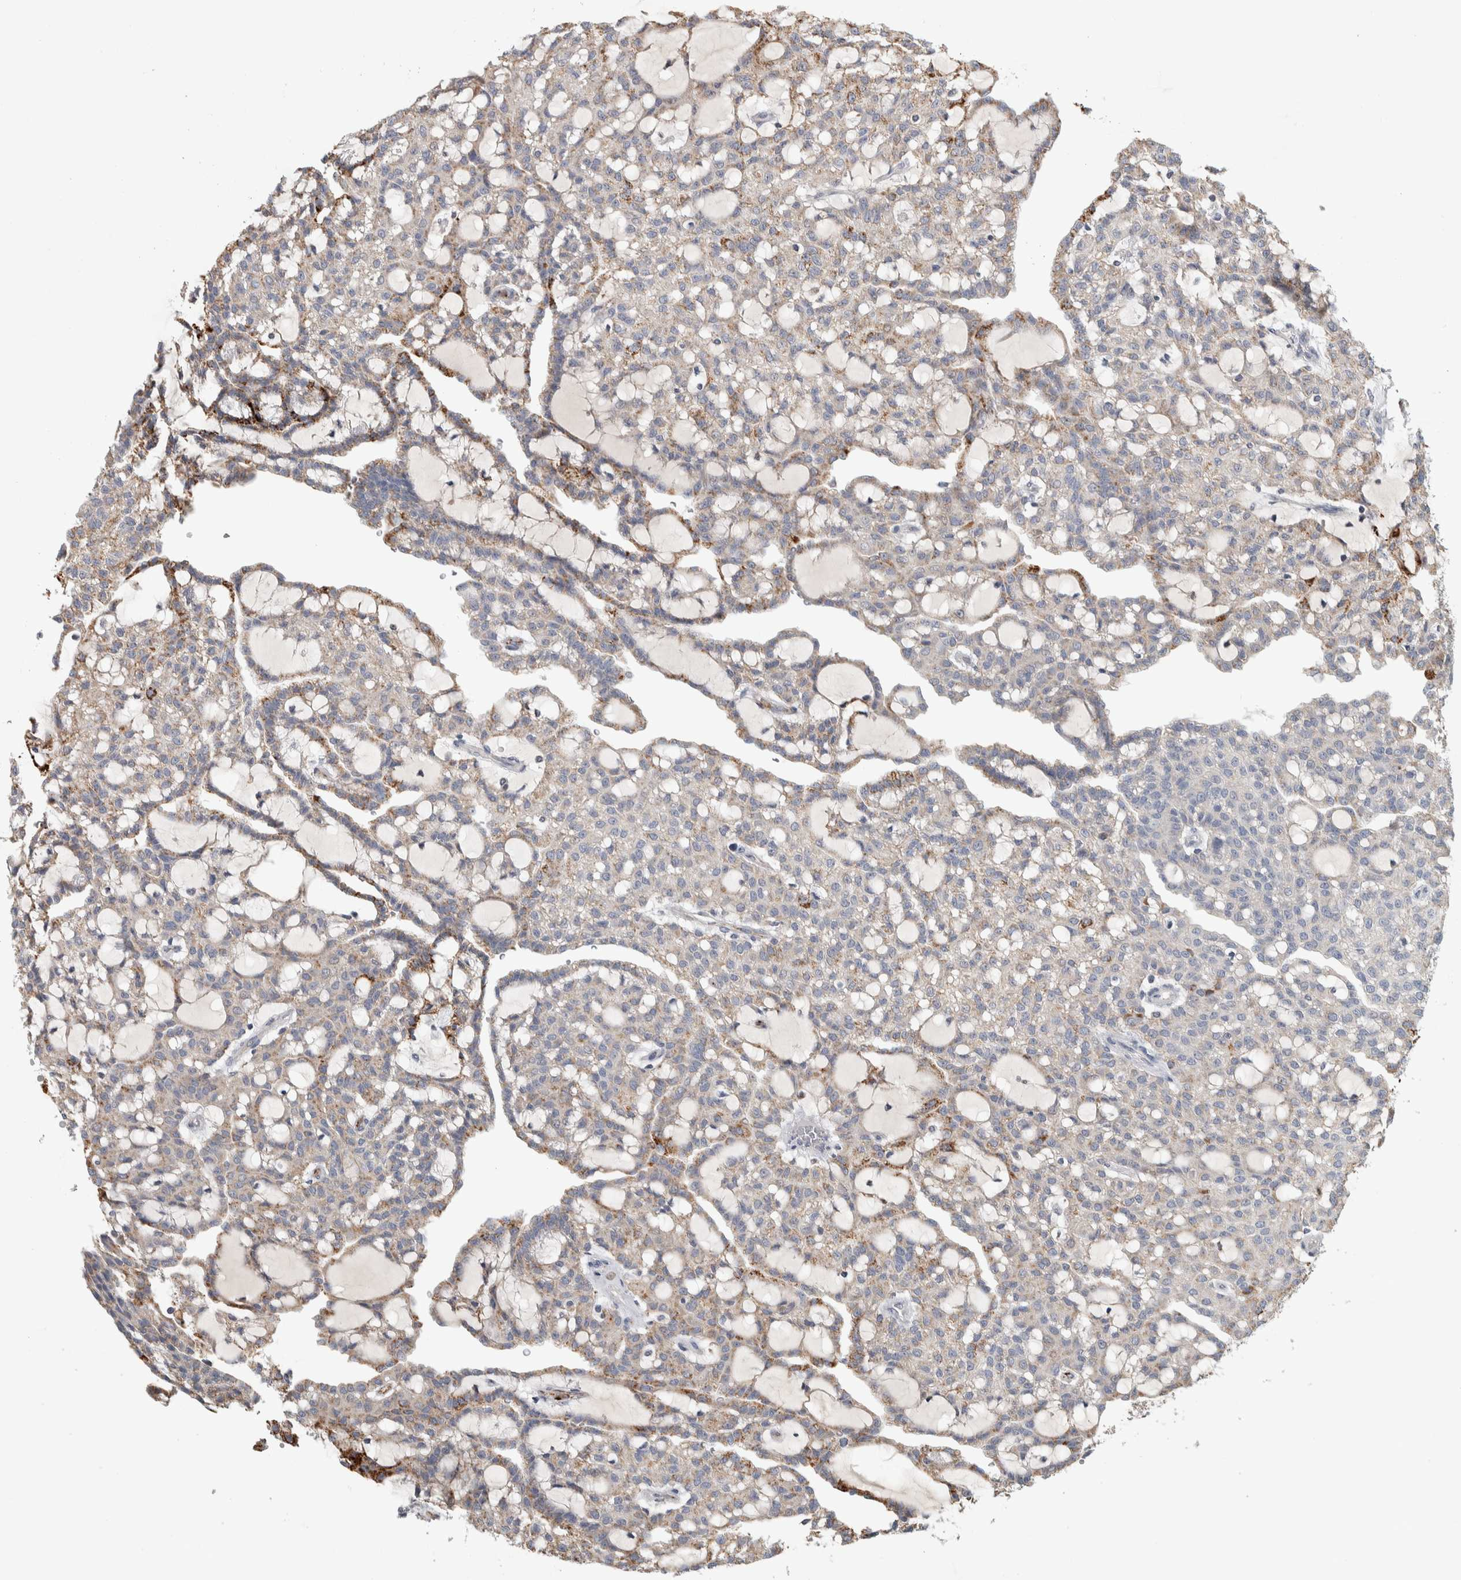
{"staining": {"intensity": "moderate", "quantity": "<25%", "location": "cytoplasmic/membranous"}, "tissue": "renal cancer", "cell_type": "Tumor cells", "image_type": "cancer", "snomed": [{"axis": "morphology", "description": "Adenocarcinoma, NOS"}, {"axis": "topography", "description": "Kidney"}], "caption": "Tumor cells exhibit low levels of moderate cytoplasmic/membranous positivity in approximately <25% of cells in adenocarcinoma (renal). (DAB = brown stain, brightfield microscopy at high magnification).", "gene": "FAM78A", "patient": {"sex": "male", "age": 63}}